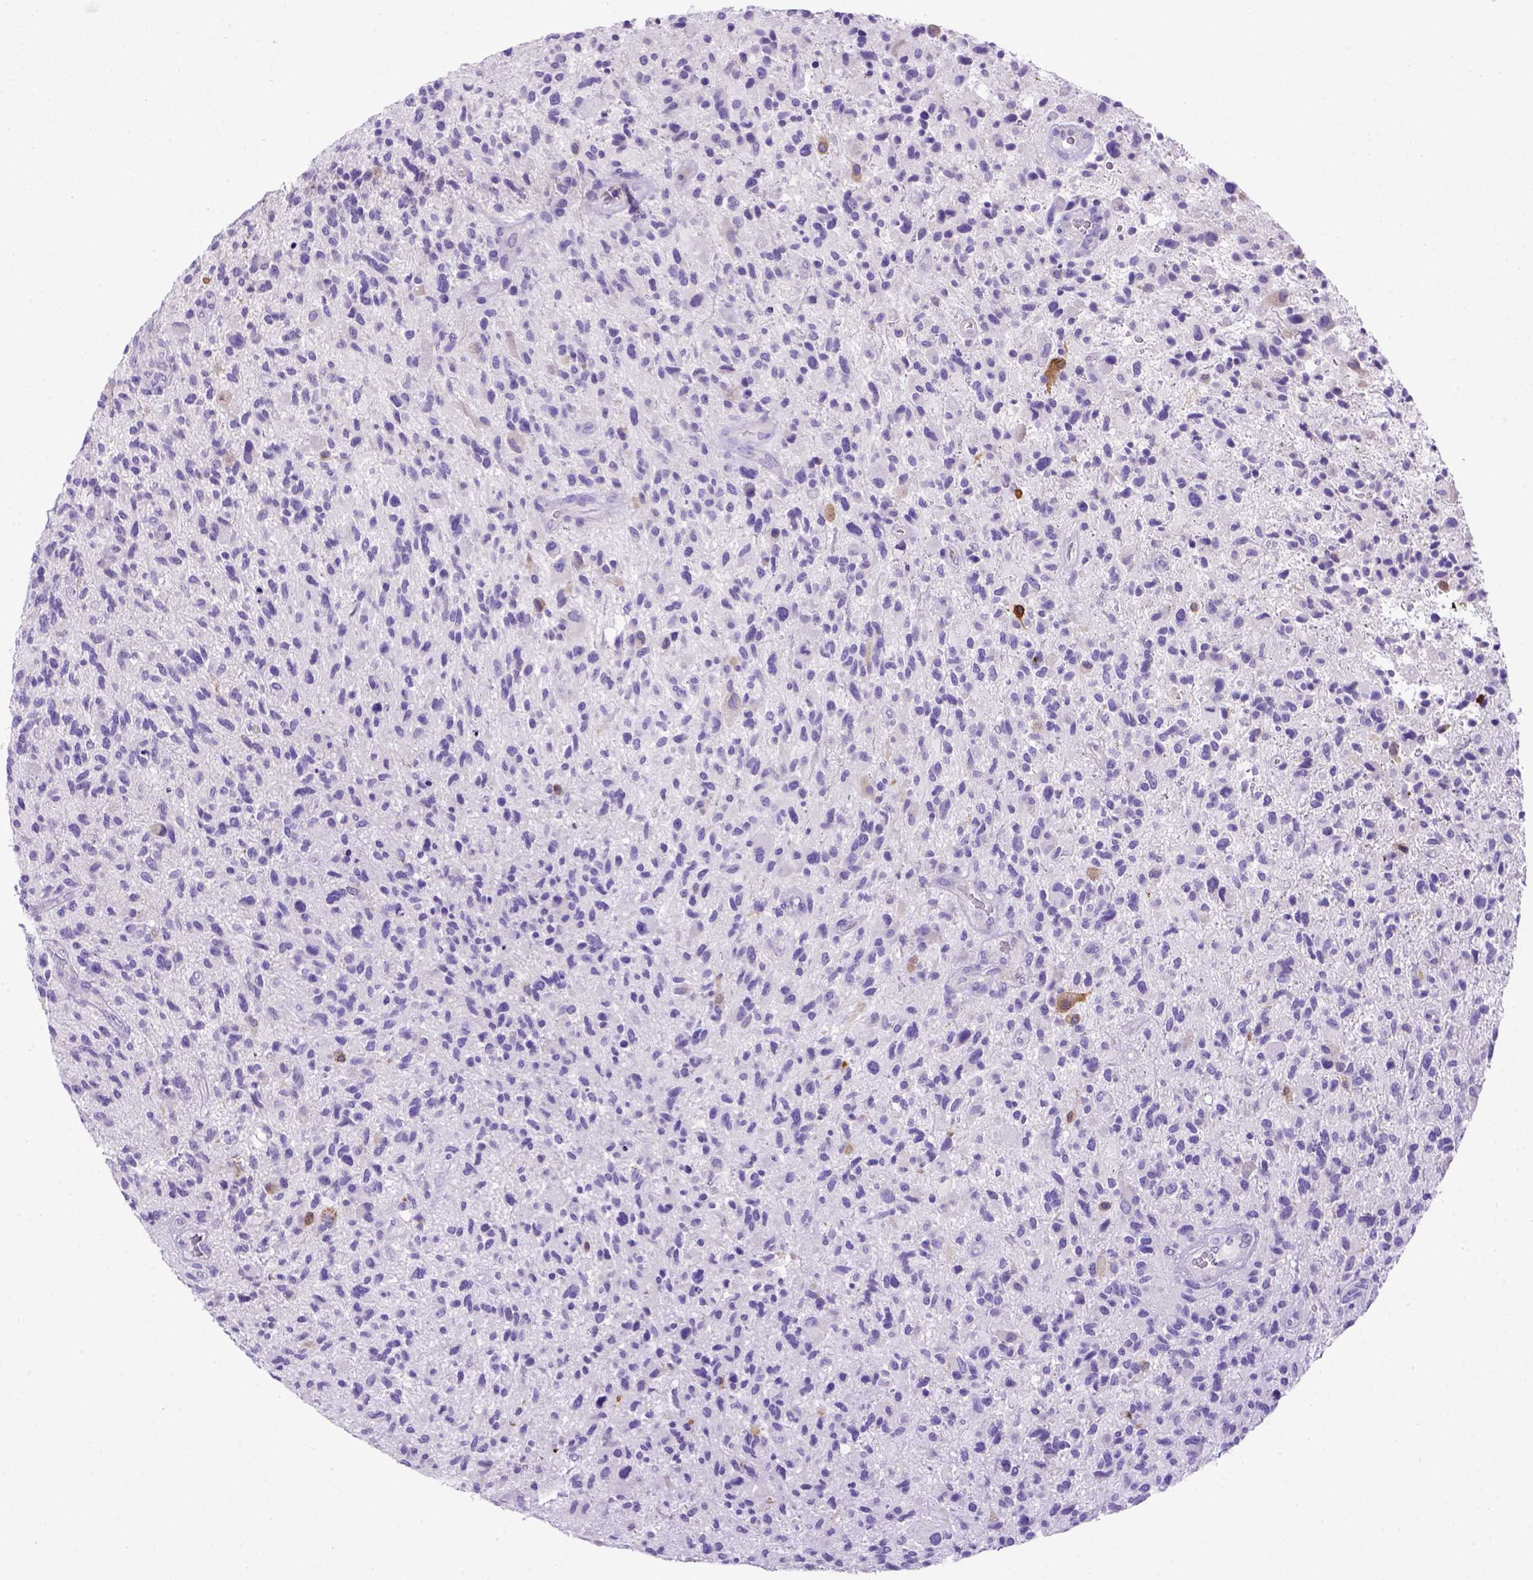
{"staining": {"intensity": "negative", "quantity": "none", "location": "none"}, "tissue": "glioma", "cell_type": "Tumor cells", "image_type": "cancer", "snomed": [{"axis": "morphology", "description": "Glioma, malignant, High grade"}, {"axis": "topography", "description": "Brain"}], "caption": "IHC micrograph of neoplastic tissue: human high-grade glioma (malignant) stained with DAB (3,3'-diaminobenzidine) reveals no significant protein expression in tumor cells.", "gene": "PTGES", "patient": {"sex": "male", "age": 47}}